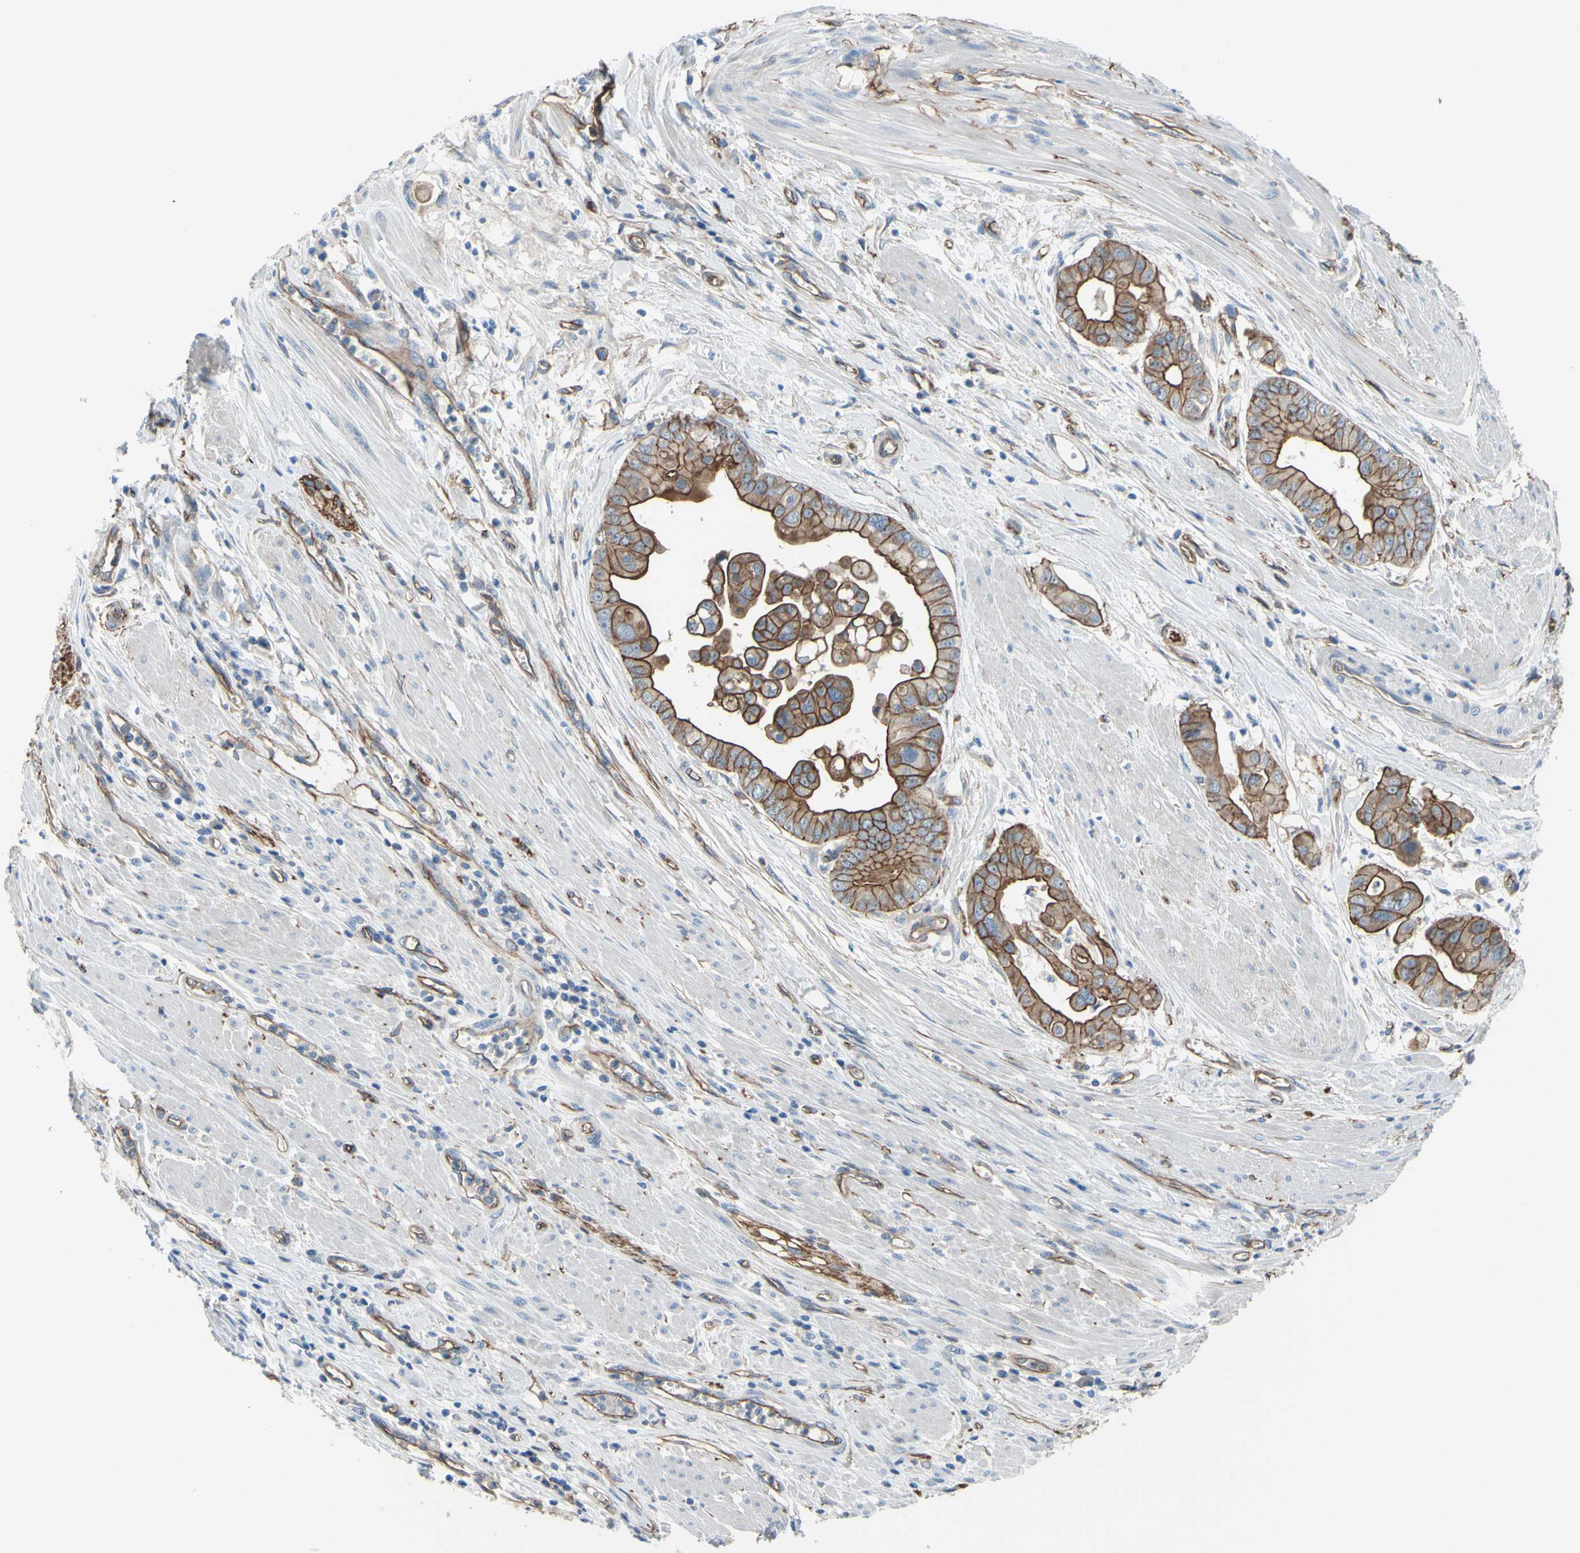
{"staining": {"intensity": "strong", "quantity": ">75%", "location": "cytoplasmic/membranous"}, "tissue": "pancreatic cancer", "cell_type": "Tumor cells", "image_type": "cancer", "snomed": [{"axis": "morphology", "description": "Adenocarcinoma, NOS"}, {"axis": "topography", "description": "Pancreas"}], "caption": "Tumor cells demonstrate strong cytoplasmic/membranous positivity in about >75% of cells in pancreatic adenocarcinoma.", "gene": "TPBG", "patient": {"sex": "female", "age": 75}}